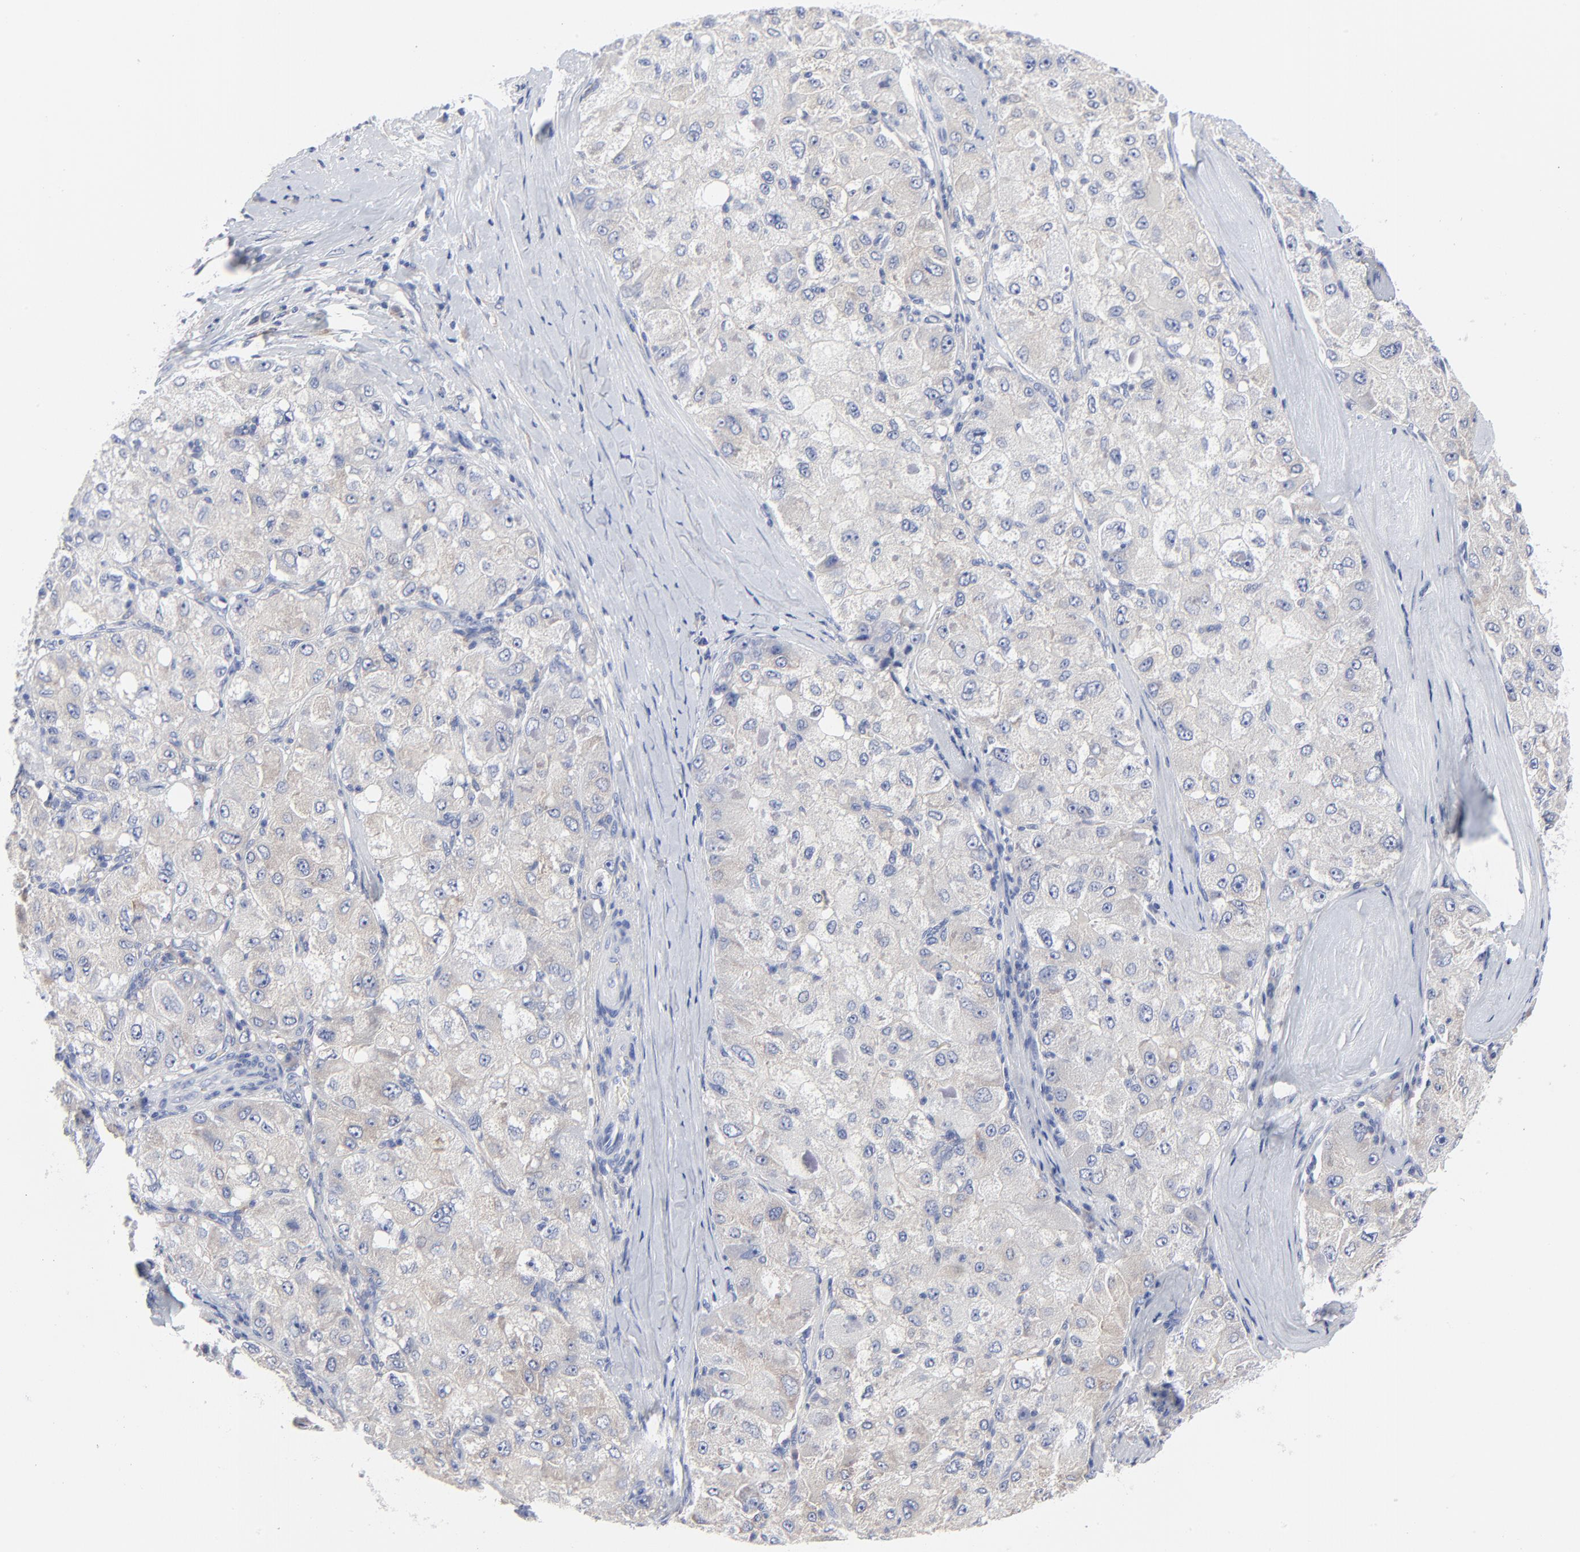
{"staining": {"intensity": "weak", "quantity": ">75%", "location": "cytoplasmic/membranous"}, "tissue": "liver cancer", "cell_type": "Tumor cells", "image_type": "cancer", "snomed": [{"axis": "morphology", "description": "Carcinoma, Hepatocellular, NOS"}, {"axis": "topography", "description": "Liver"}], "caption": "Immunohistochemistry photomicrograph of human liver cancer stained for a protein (brown), which displays low levels of weak cytoplasmic/membranous staining in approximately >75% of tumor cells.", "gene": "STAT2", "patient": {"sex": "male", "age": 80}}